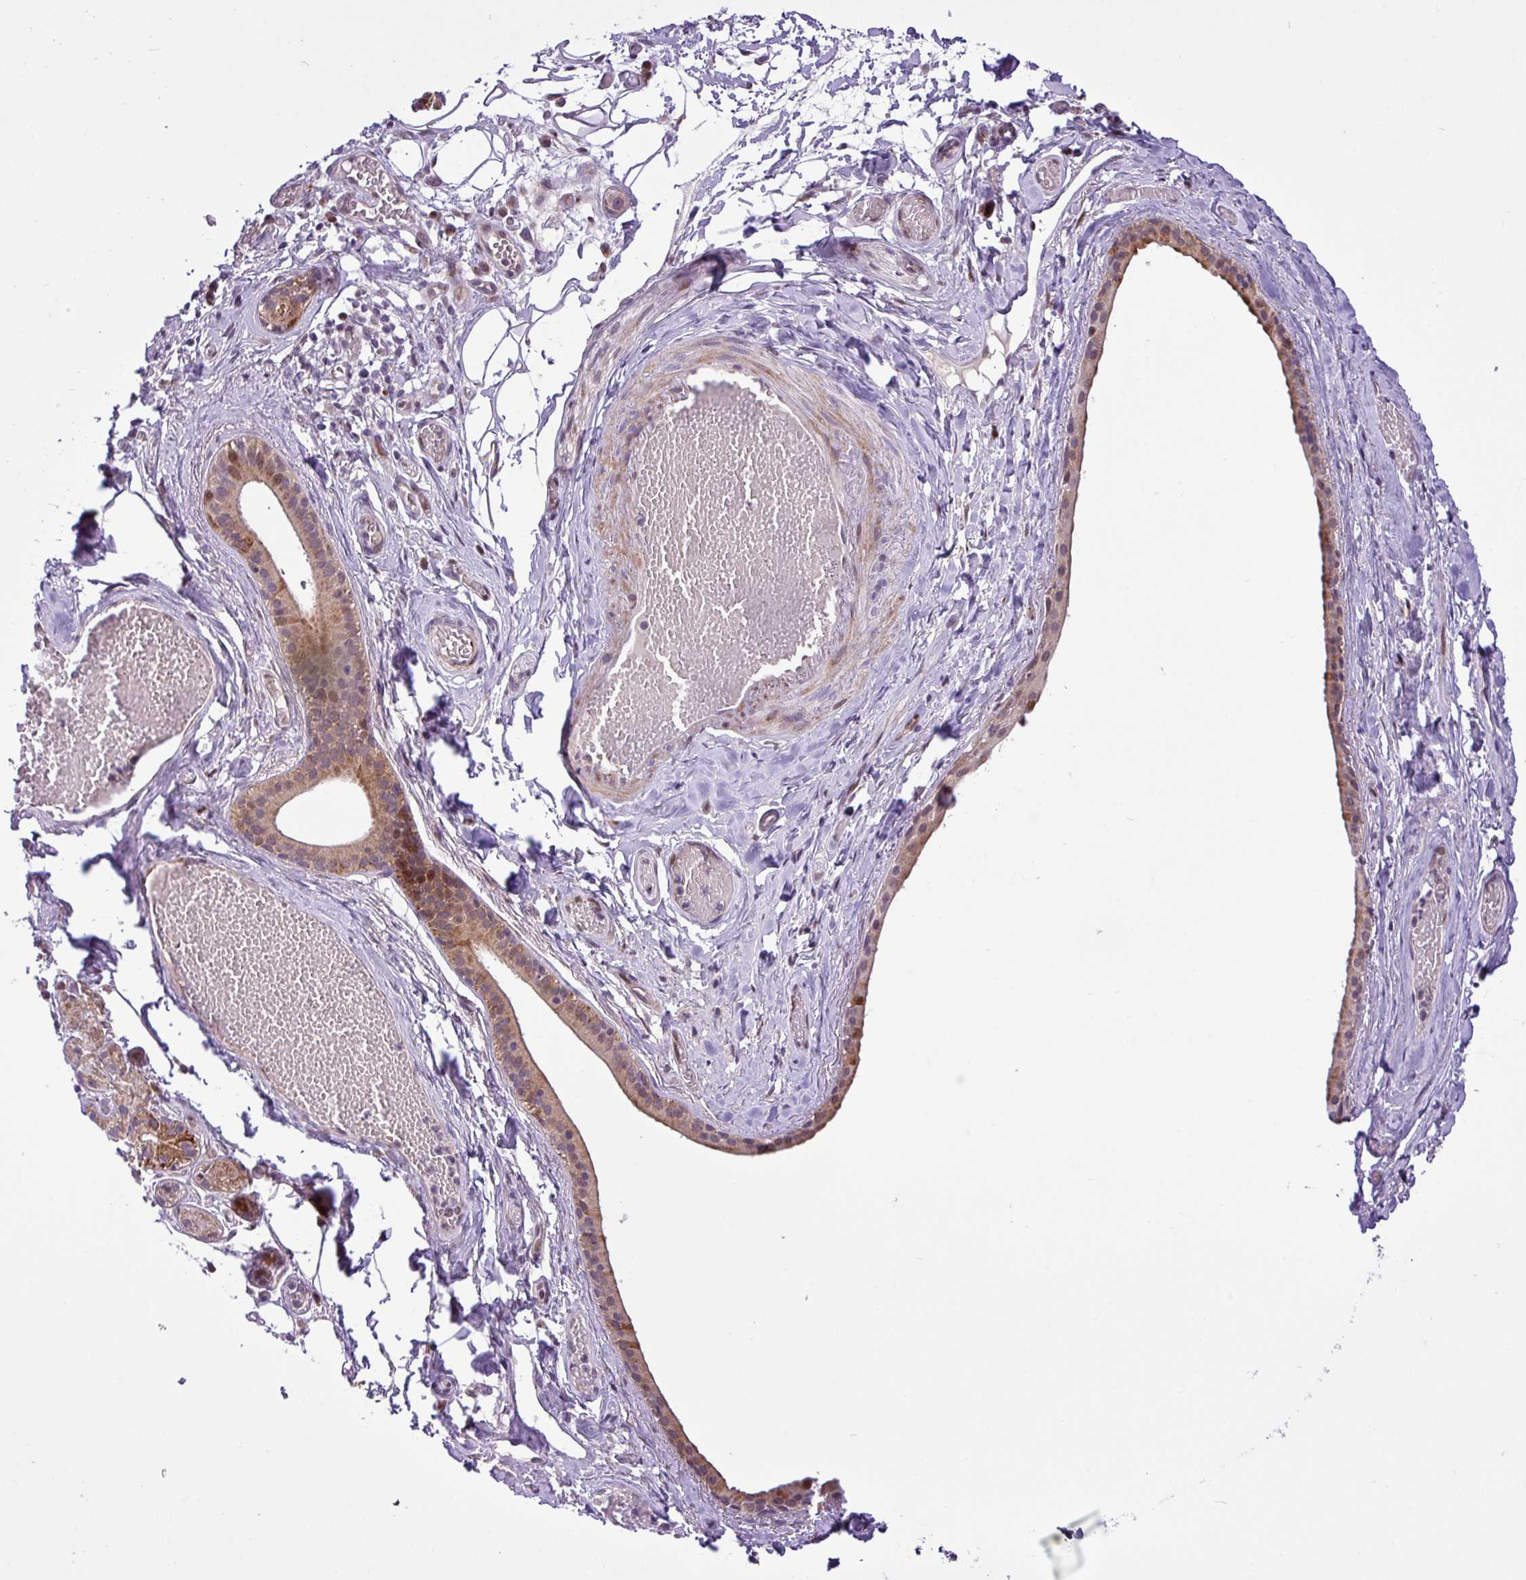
{"staining": {"intensity": "moderate", "quantity": ">75%", "location": "cytoplasmic/membranous"}, "tissue": "salivary gland", "cell_type": "Glandular cells", "image_type": "normal", "snomed": [{"axis": "morphology", "description": "Normal tissue, NOS"}, {"axis": "topography", "description": "Salivary gland"}], "caption": "Immunohistochemistry (IHC) image of normal salivary gland stained for a protein (brown), which displays medium levels of moderate cytoplasmic/membranous staining in approximately >75% of glandular cells.", "gene": "B3GNT9", "patient": {"sex": "male", "age": 82}}